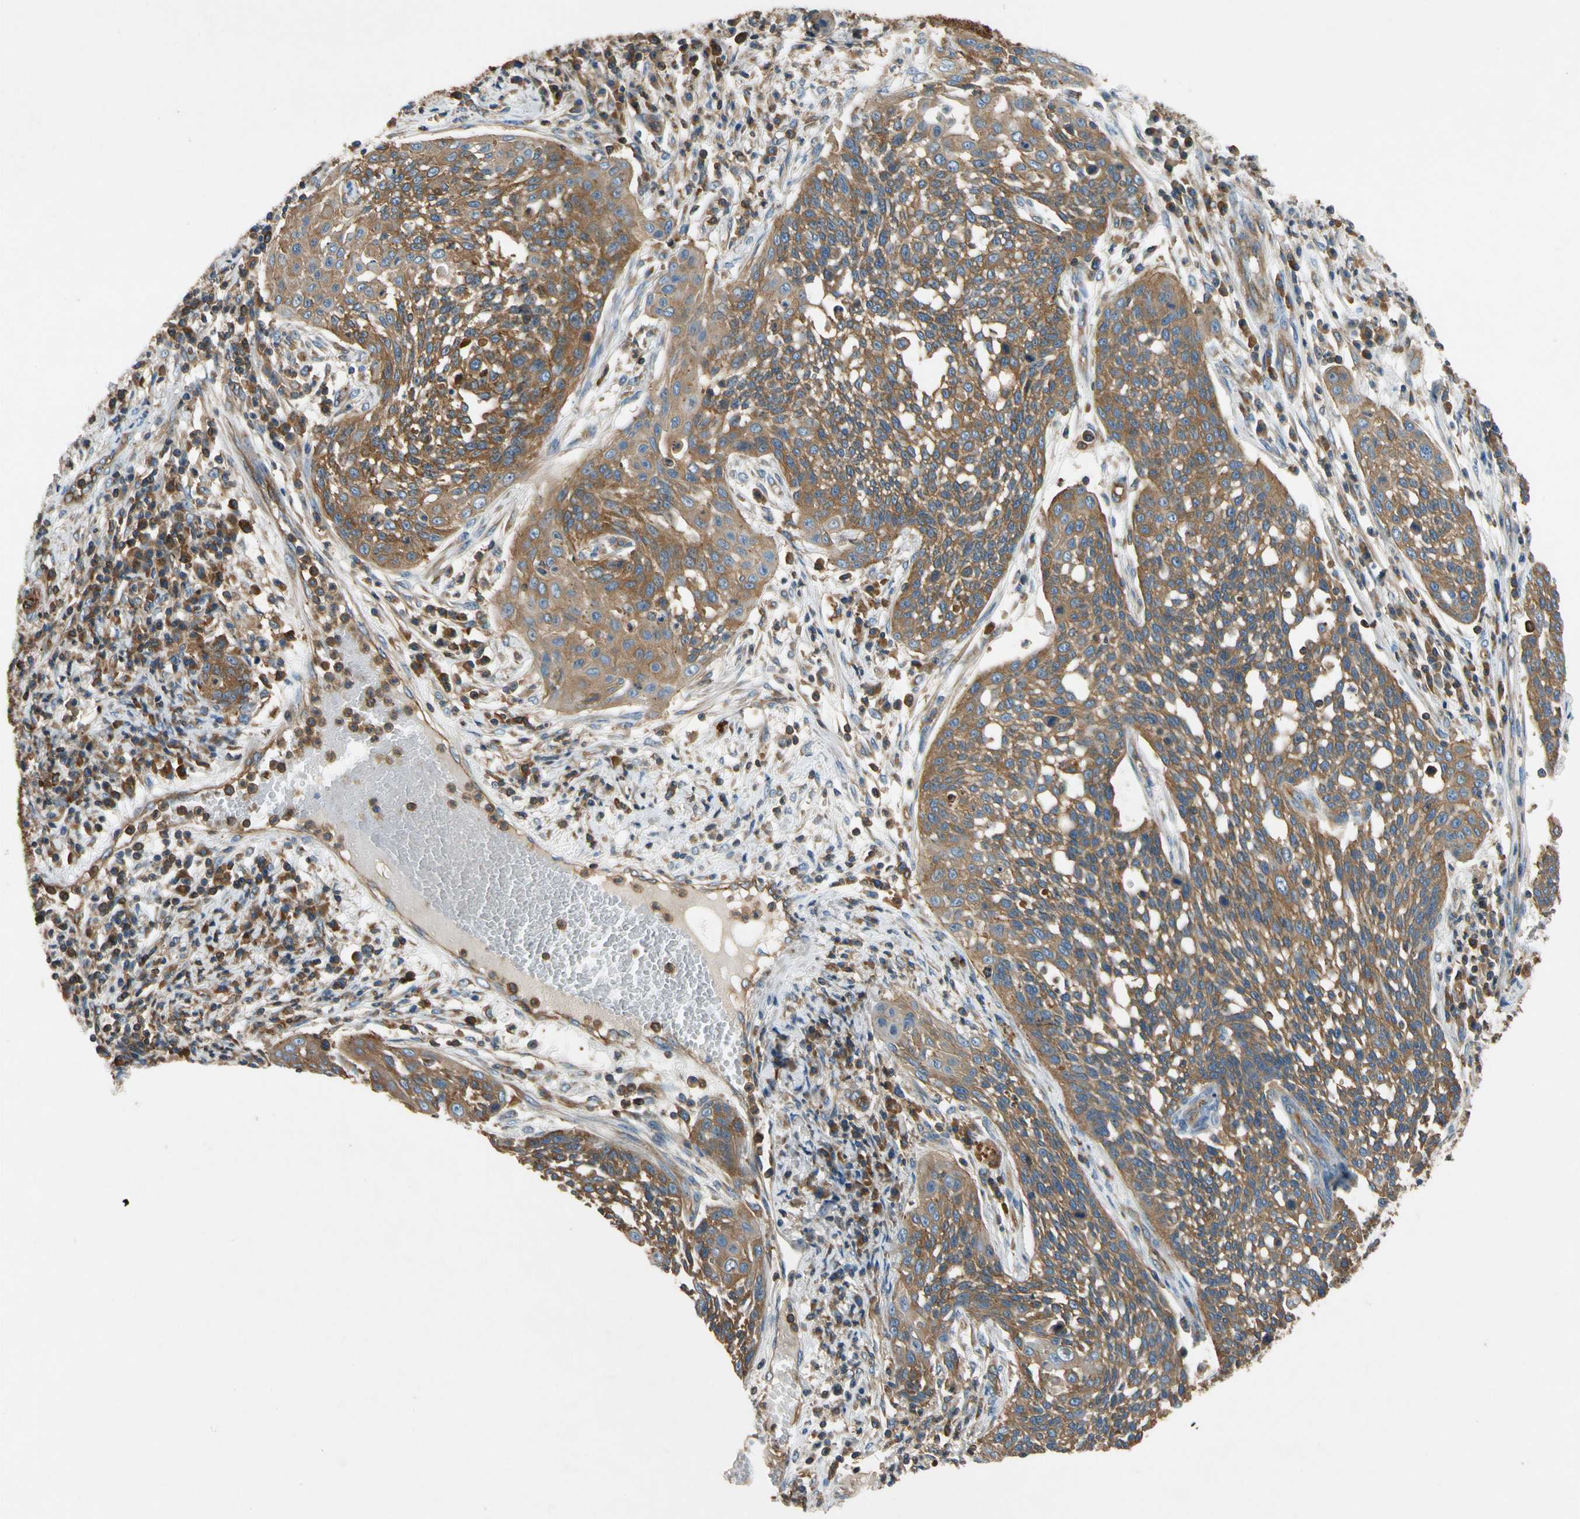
{"staining": {"intensity": "strong", "quantity": ">75%", "location": "cytoplasmic/membranous"}, "tissue": "cervical cancer", "cell_type": "Tumor cells", "image_type": "cancer", "snomed": [{"axis": "morphology", "description": "Squamous cell carcinoma, NOS"}, {"axis": "topography", "description": "Cervix"}], "caption": "A brown stain highlights strong cytoplasmic/membranous expression of a protein in cervical cancer tumor cells.", "gene": "TCP11L1", "patient": {"sex": "female", "age": 34}}